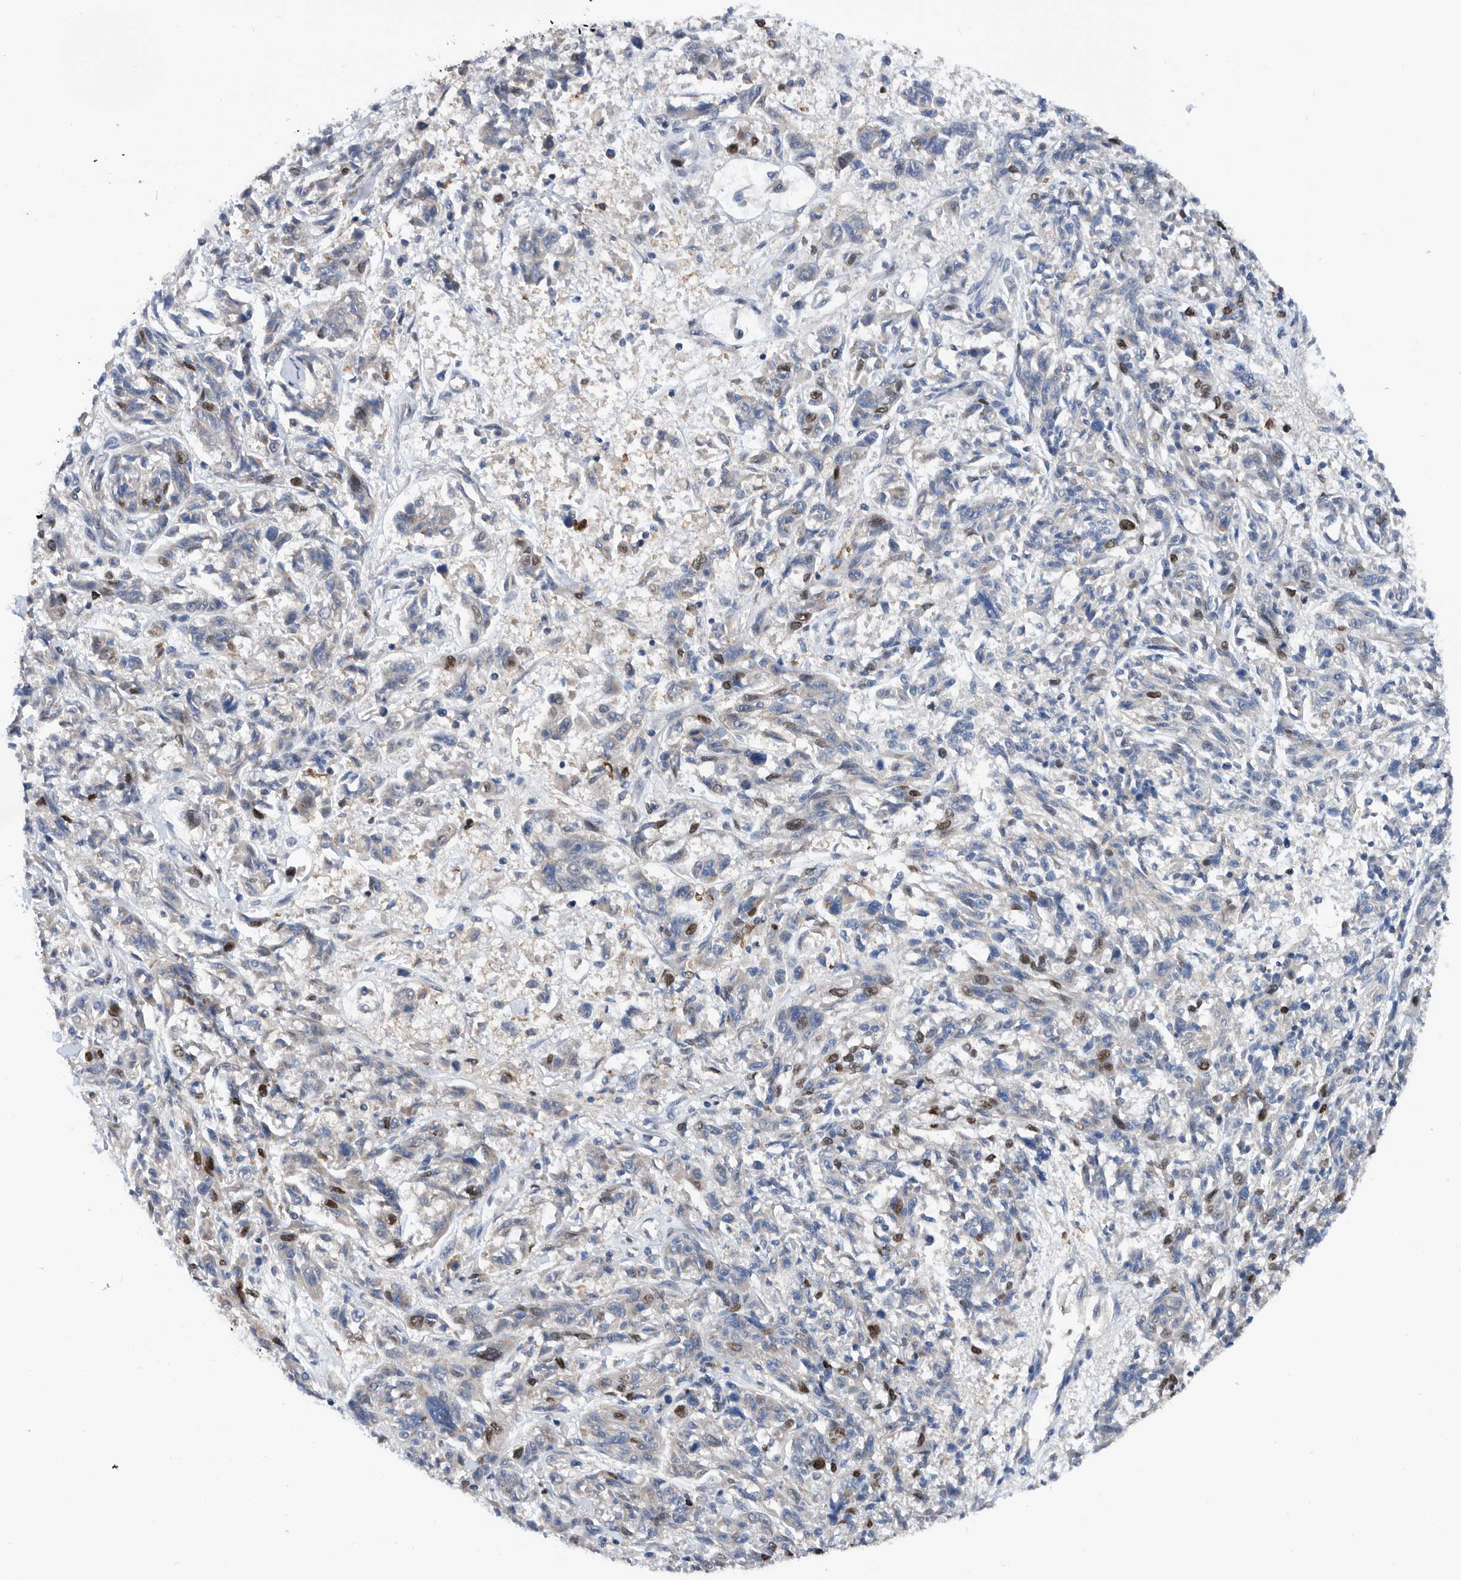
{"staining": {"intensity": "weak", "quantity": "<25%", "location": "cytoplasmic/membranous"}, "tissue": "melanoma", "cell_type": "Tumor cells", "image_type": "cancer", "snomed": [{"axis": "morphology", "description": "Malignant melanoma, NOS"}, {"axis": "topography", "description": "Skin"}], "caption": "Immunohistochemistry (IHC) histopathology image of human melanoma stained for a protein (brown), which shows no staining in tumor cells.", "gene": "ATAD2", "patient": {"sex": "male", "age": 53}}